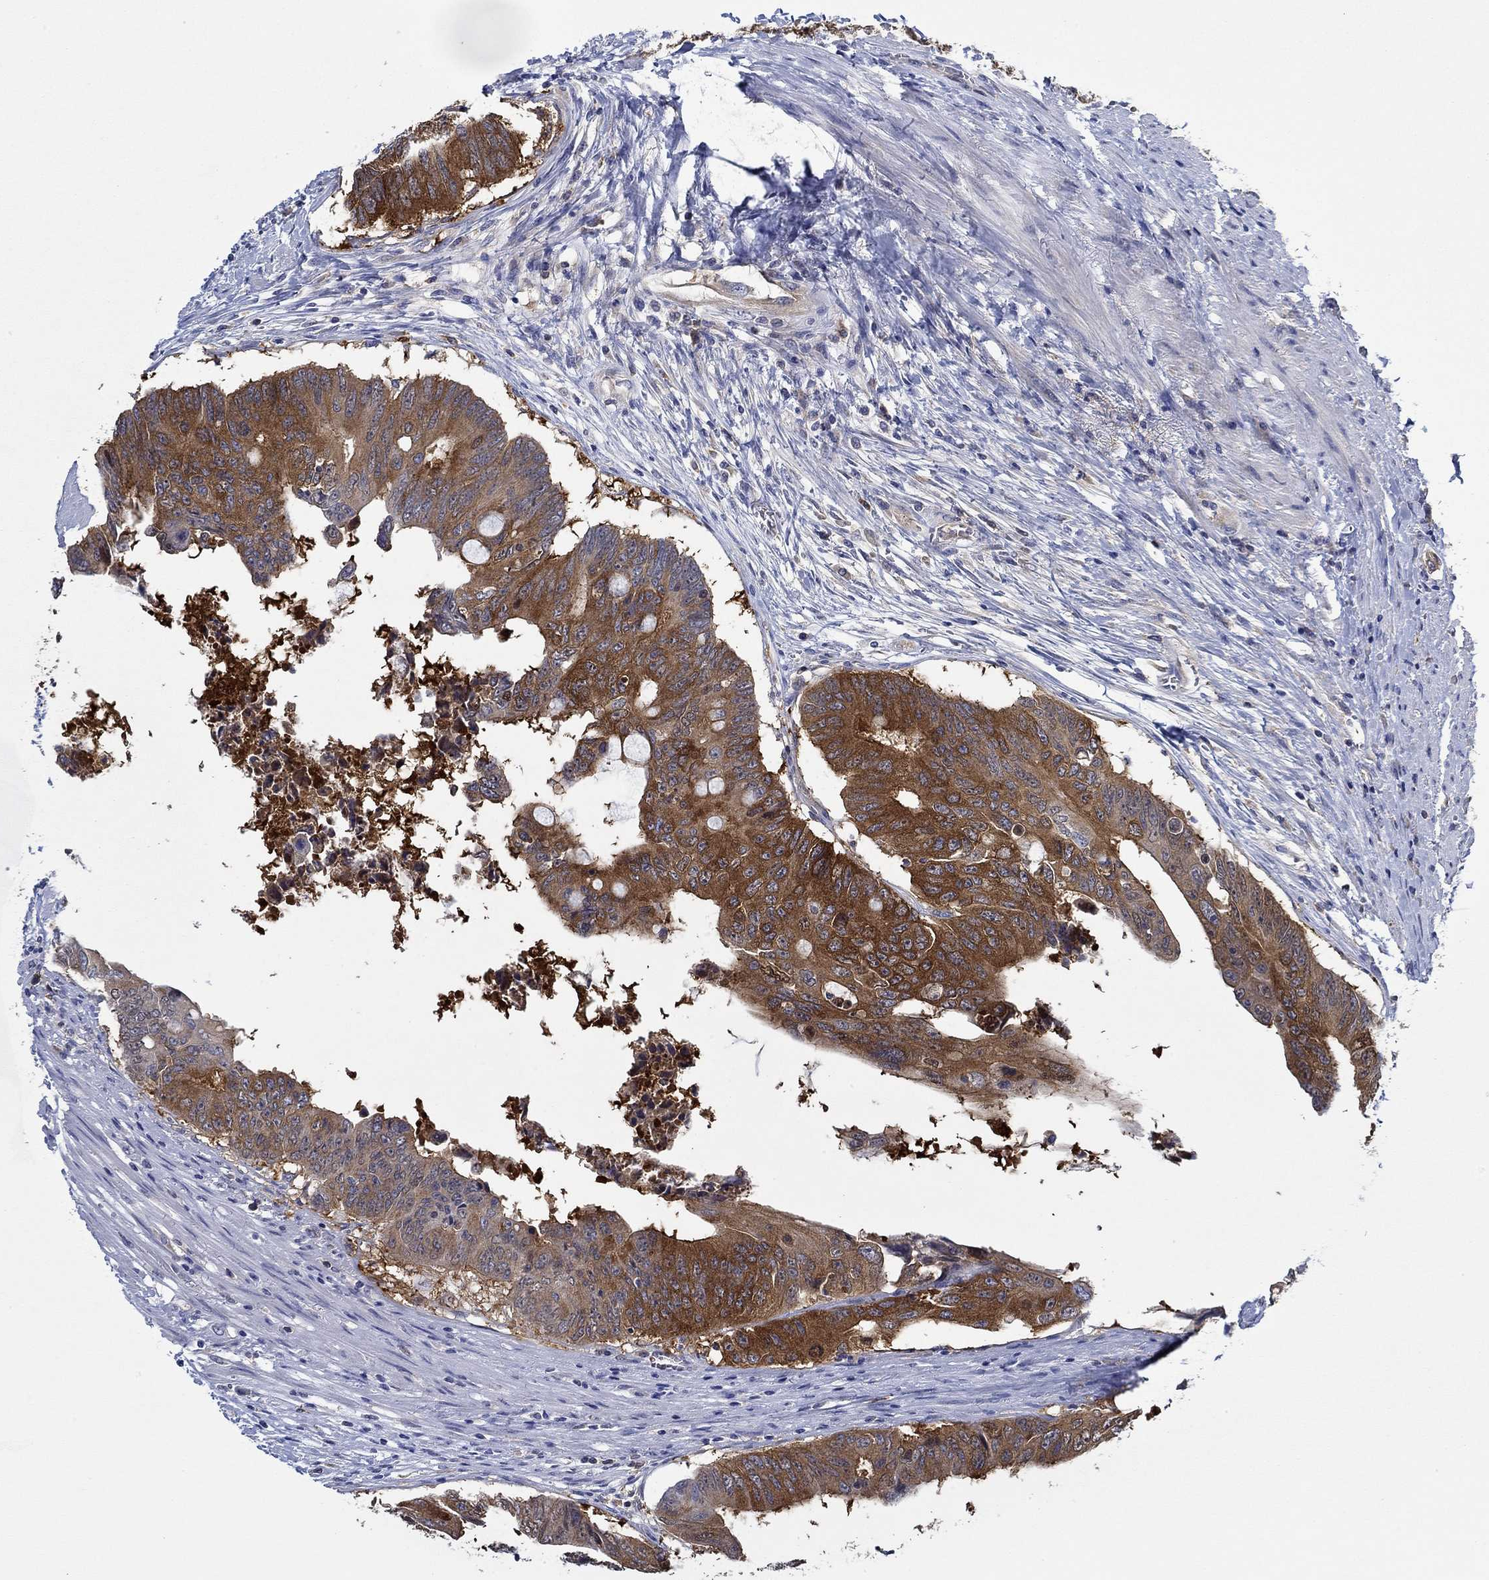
{"staining": {"intensity": "strong", "quantity": "25%-75%", "location": "cytoplasmic/membranous"}, "tissue": "colorectal cancer", "cell_type": "Tumor cells", "image_type": "cancer", "snomed": [{"axis": "morphology", "description": "Adenocarcinoma, NOS"}, {"axis": "topography", "description": "Rectum"}], "caption": "This image demonstrates immunohistochemistry staining of colorectal adenocarcinoma, with high strong cytoplasmic/membranous expression in about 25%-75% of tumor cells.", "gene": "SLC27A3", "patient": {"sex": "male", "age": 59}}